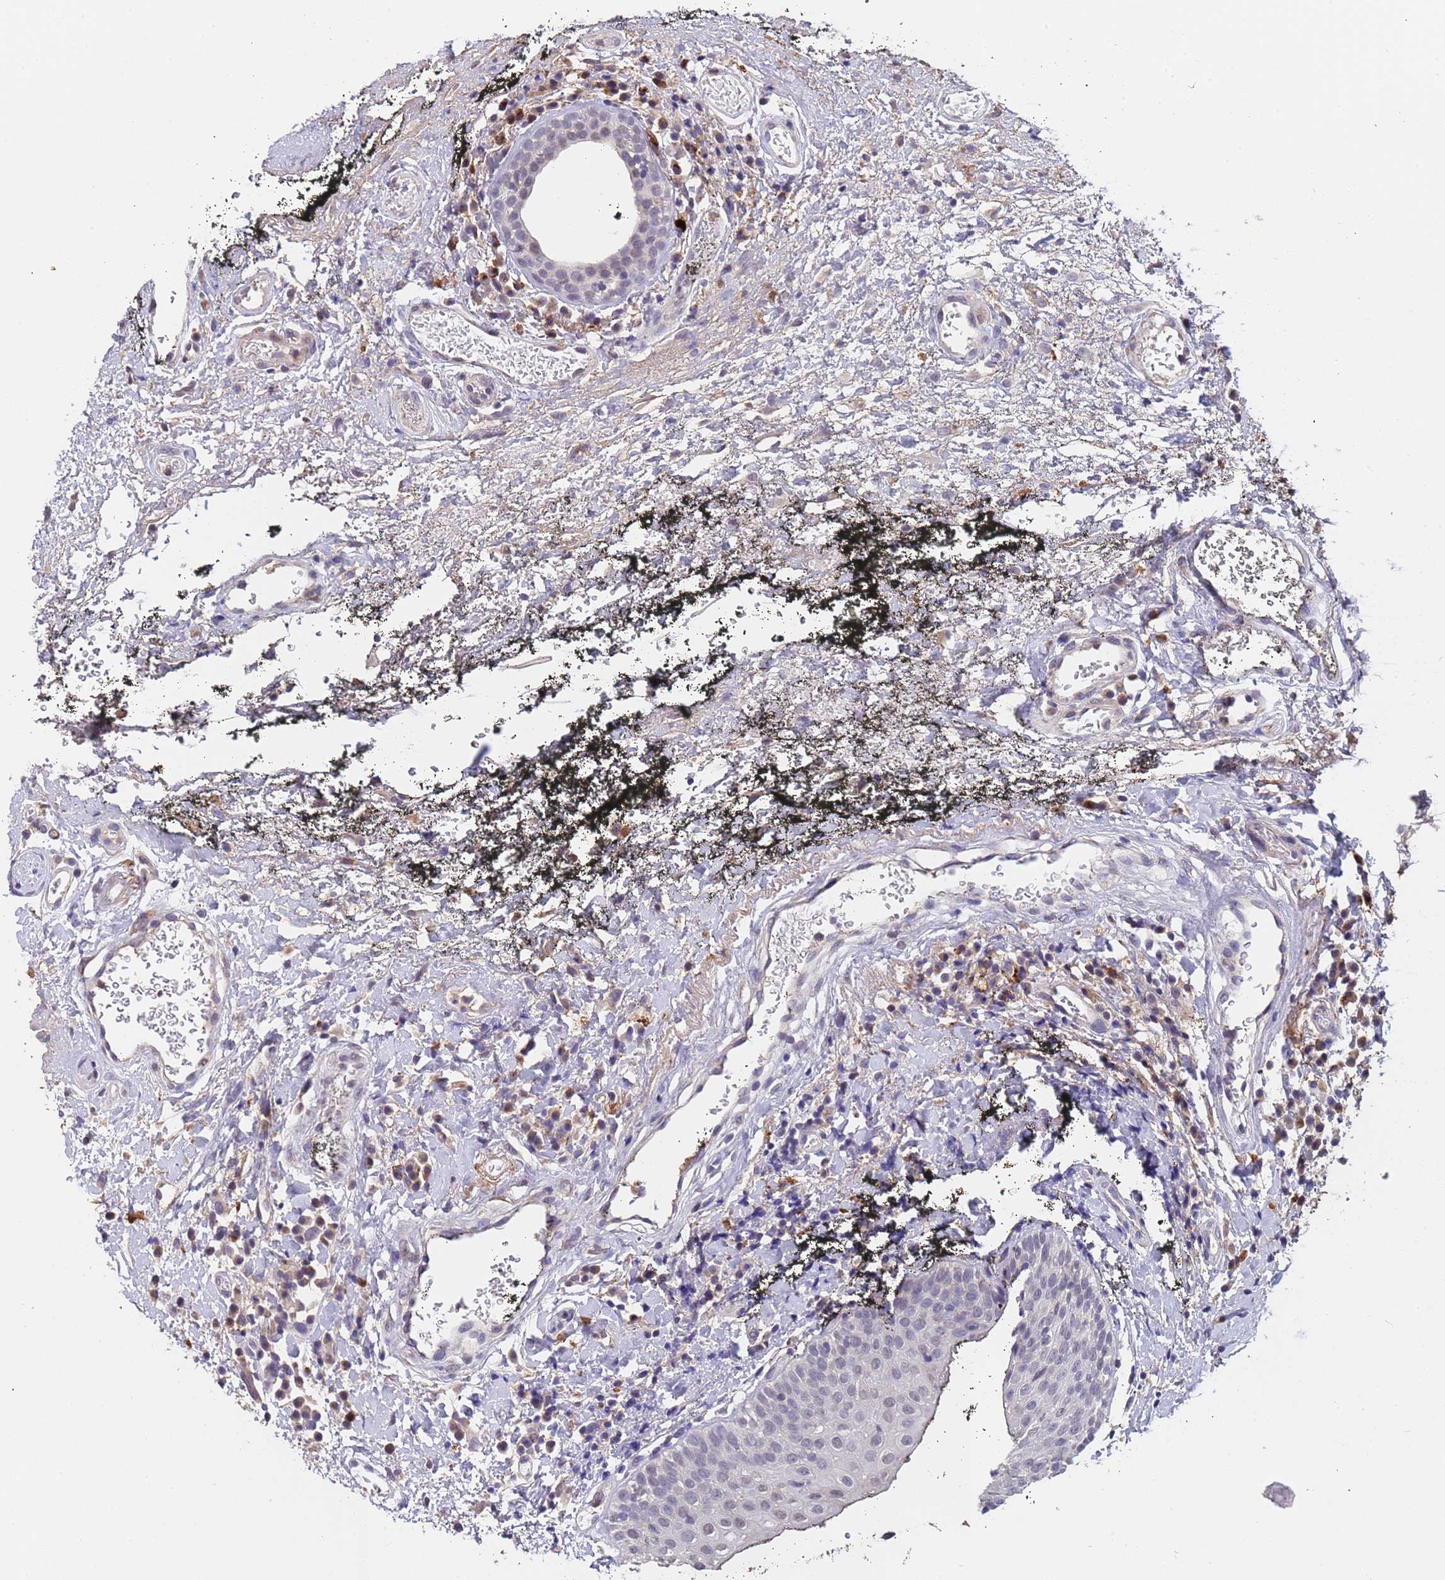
{"staining": {"intensity": "weak", "quantity": "<25%", "location": "nuclear"}, "tissue": "oral mucosa", "cell_type": "Squamous epithelial cells", "image_type": "normal", "snomed": [{"axis": "morphology", "description": "Normal tissue, NOS"}, {"axis": "topography", "description": "Oral tissue"}], "caption": "Immunohistochemical staining of normal oral mucosa exhibits no significant positivity in squamous epithelial cells.", "gene": "ZNF248", "patient": {"sex": "male", "age": 74}}